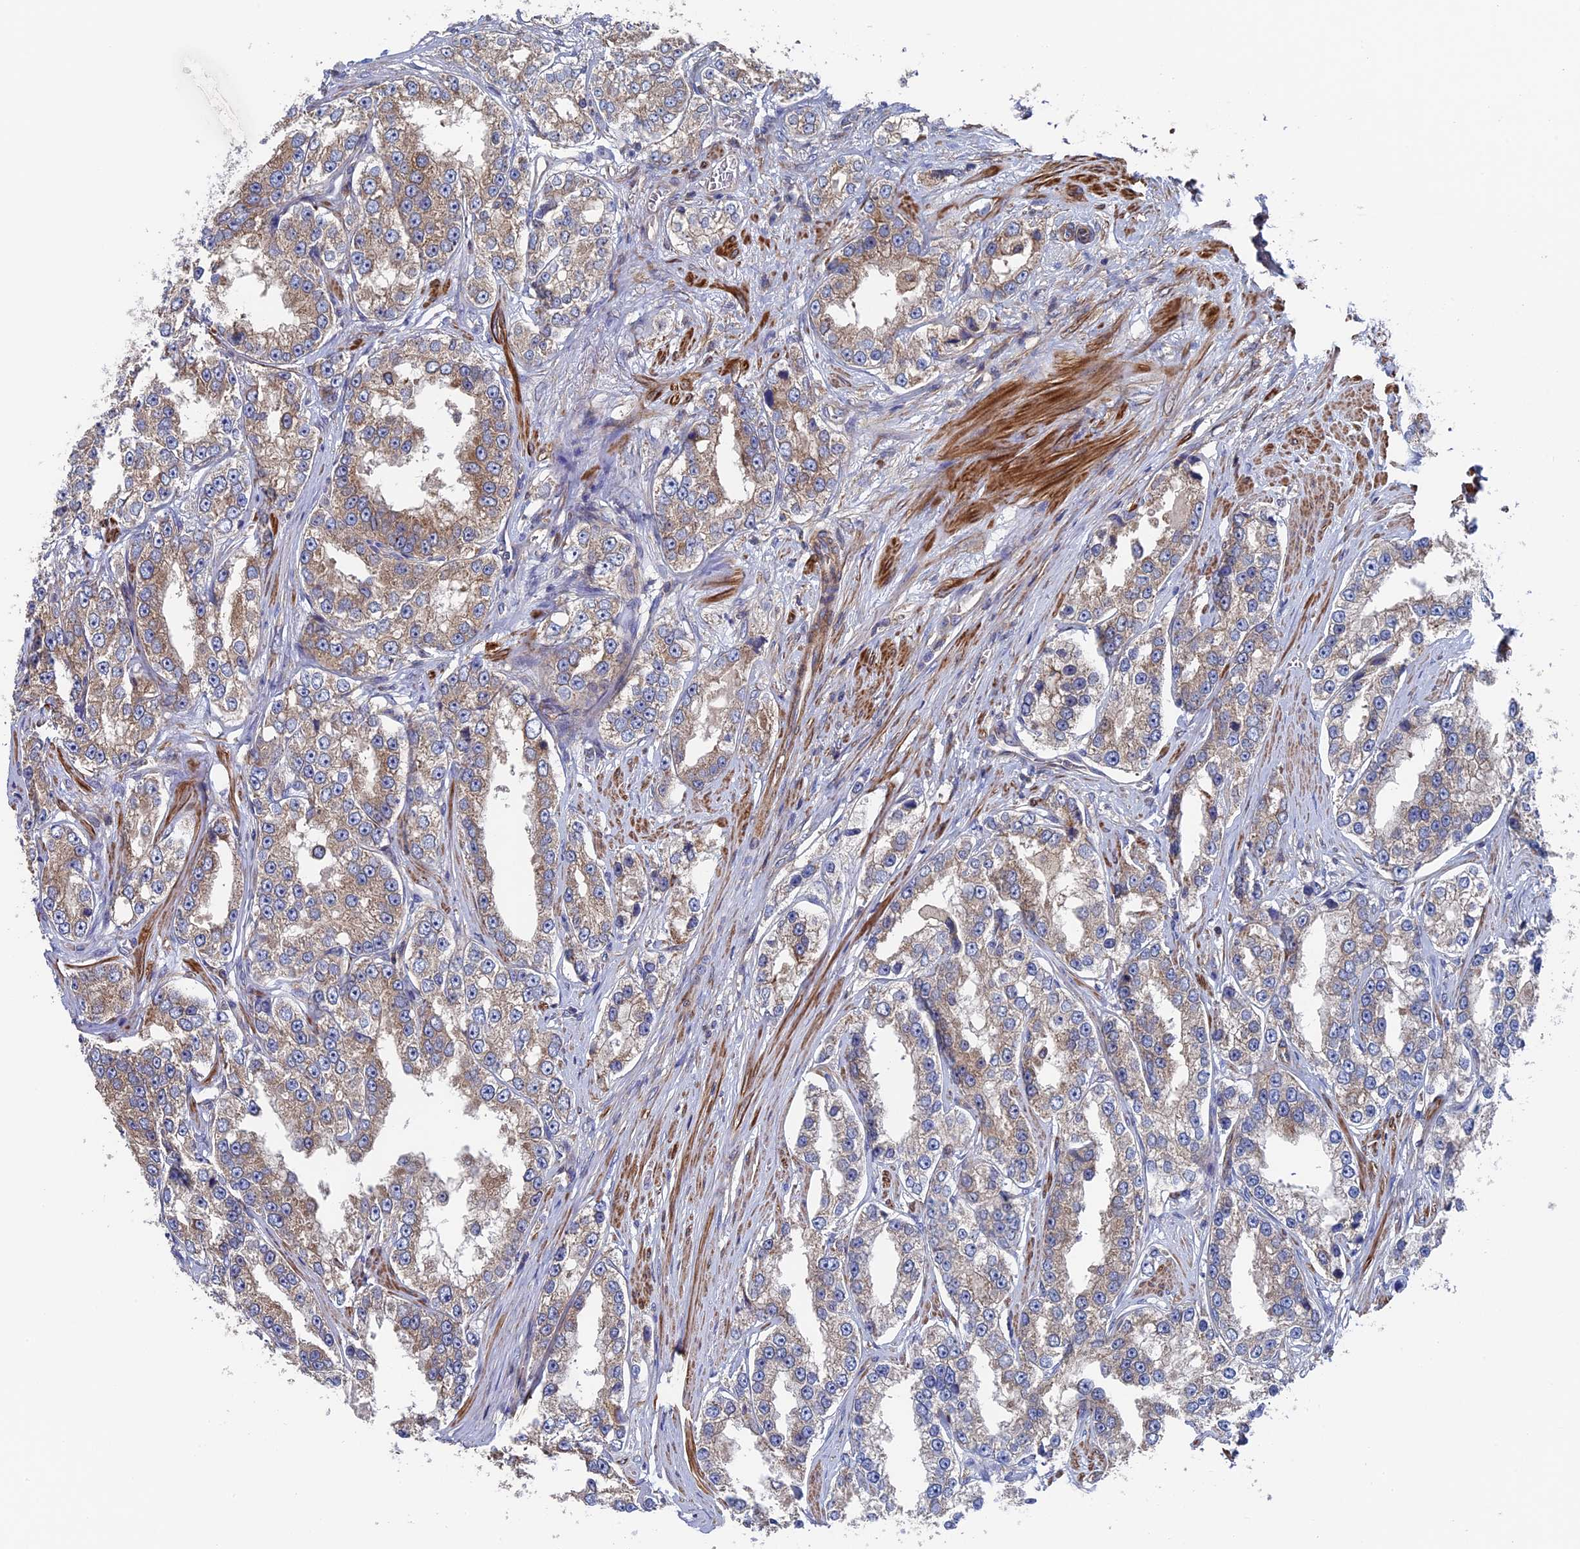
{"staining": {"intensity": "weak", "quantity": "25%-75%", "location": "cytoplasmic/membranous"}, "tissue": "prostate cancer", "cell_type": "Tumor cells", "image_type": "cancer", "snomed": [{"axis": "morphology", "description": "Normal tissue, NOS"}, {"axis": "morphology", "description": "Adenocarcinoma, High grade"}, {"axis": "topography", "description": "Prostate"}], "caption": "Immunohistochemical staining of human prostate high-grade adenocarcinoma shows weak cytoplasmic/membranous protein staining in about 25%-75% of tumor cells. (IHC, brightfield microscopy, high magnification).", "gene": "DNAJC3", "patient": {"sex": "male", "age": 83}}